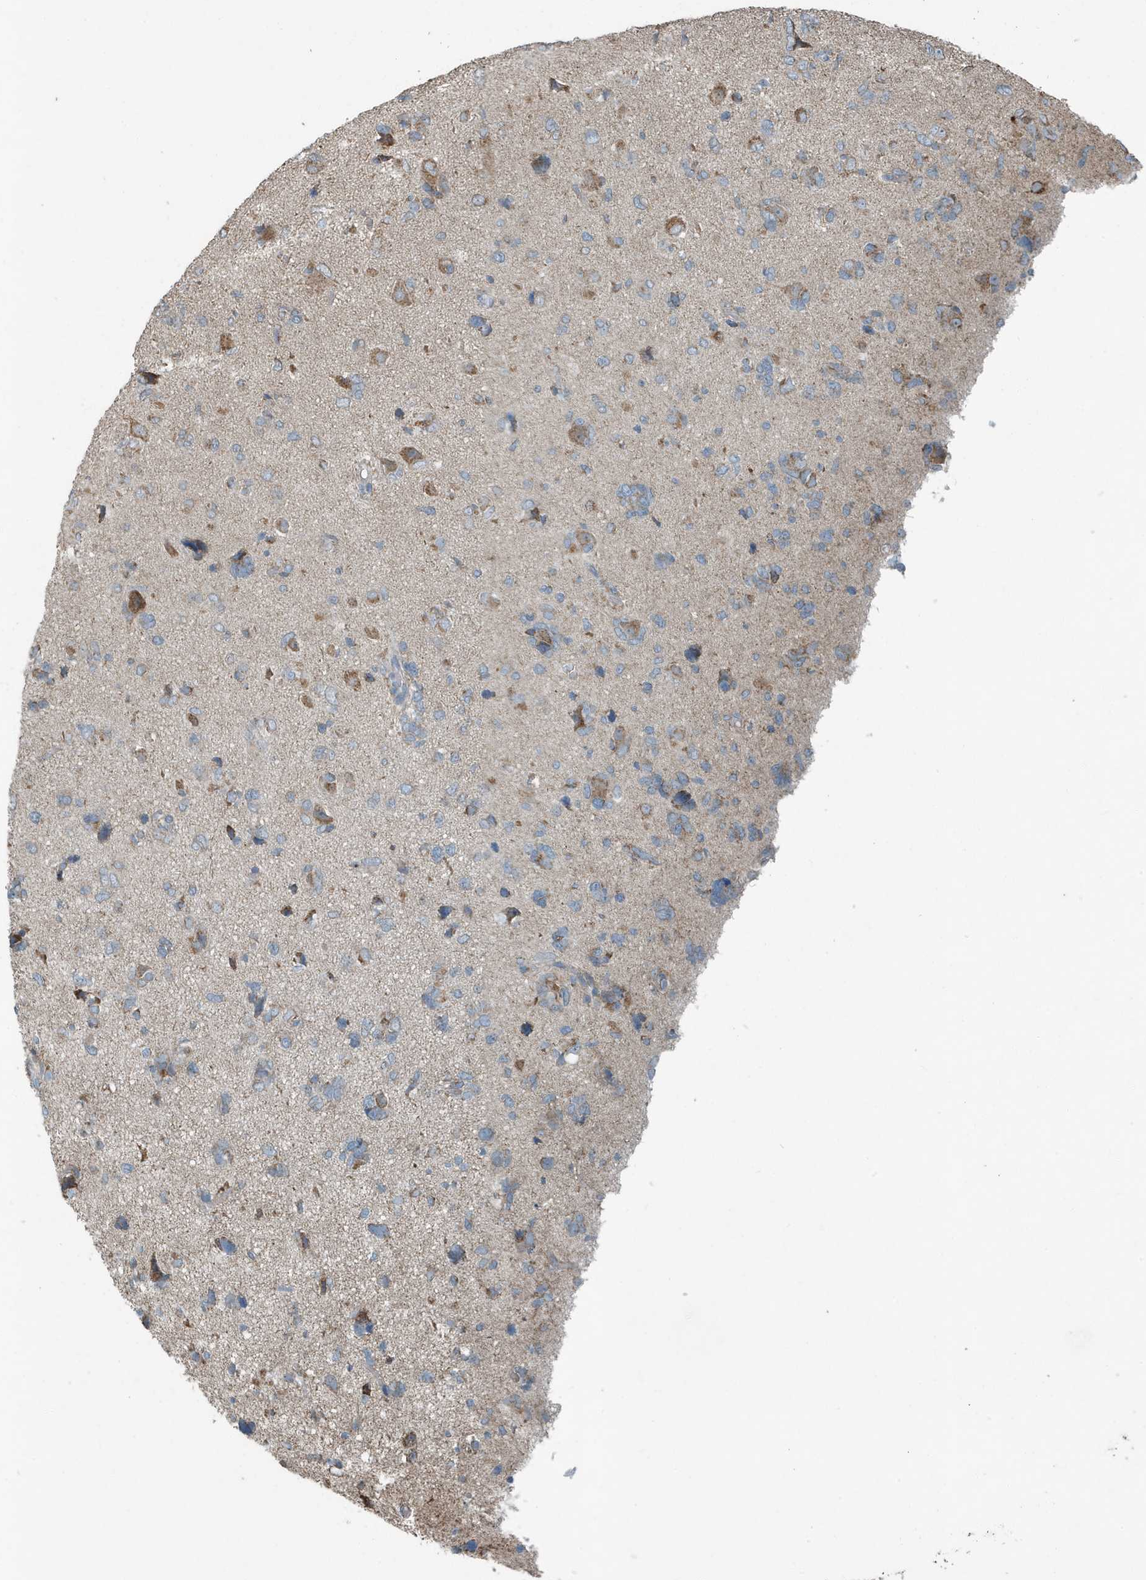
{"staining": {"intensity": "moderate", "quantity": "<25%", "location": "cytoplasmic/membranous"}, "tissue": "glioma", "cell_type": "Tumor cells", "image_type": "cancer", "snomed": [{"axis": "morphology", "description": "Glioma, malignant, High grade"}, {"axis": "topography", "description": "Brain"}], "caption": "Immunohistochemistry (IHC) histopathology image of human glioma stained for a protein (brown), which demonstrates low levels of moderate cytoplasmic/membranous expression in about <25% of tumor cells.", "gene": "MT-CYB", "patient": {"sex": "female", "age": 59}}